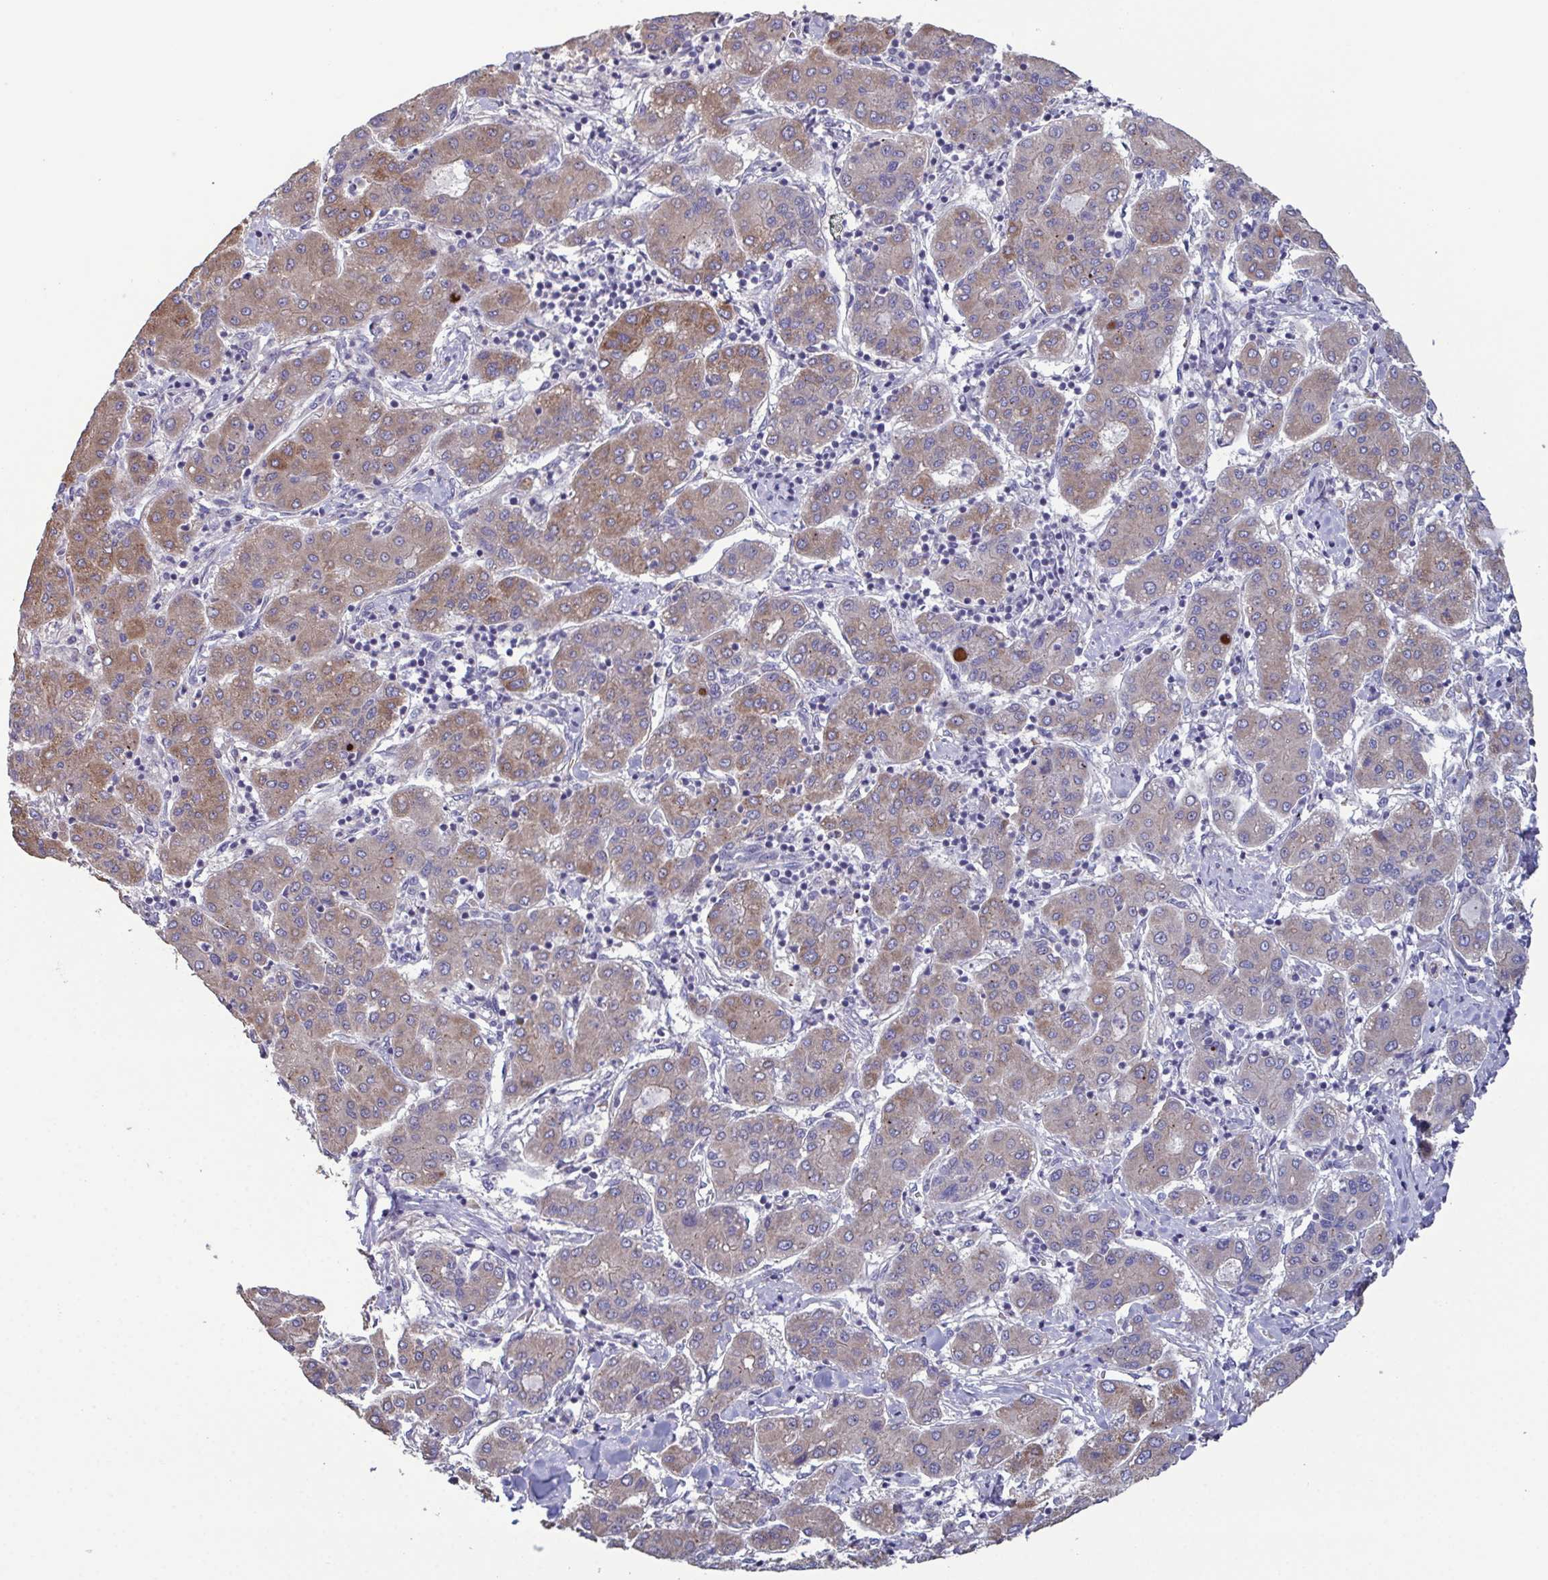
{"staining": {"intensity": "weak", "quantity": ">75%", "location": "cytoplasmic/membranous"}, "tissue": "liver cancer", "cell_type": "Tumor cells", "image_type": "cancer", "snomed": [{"axis": "morphology", "description": "Carcinoma, Hepatocellular, NOS"}, {"axis": "topography", "description": "Liver"}], "caption": "Weak cytoplasmic/membranous positivity is identified in approximately >75% of tumor cells in liver cancer (hepatocellular carcinoma).", "gene": "GLDC", "patient": {"sex": "male", "age": 65}}